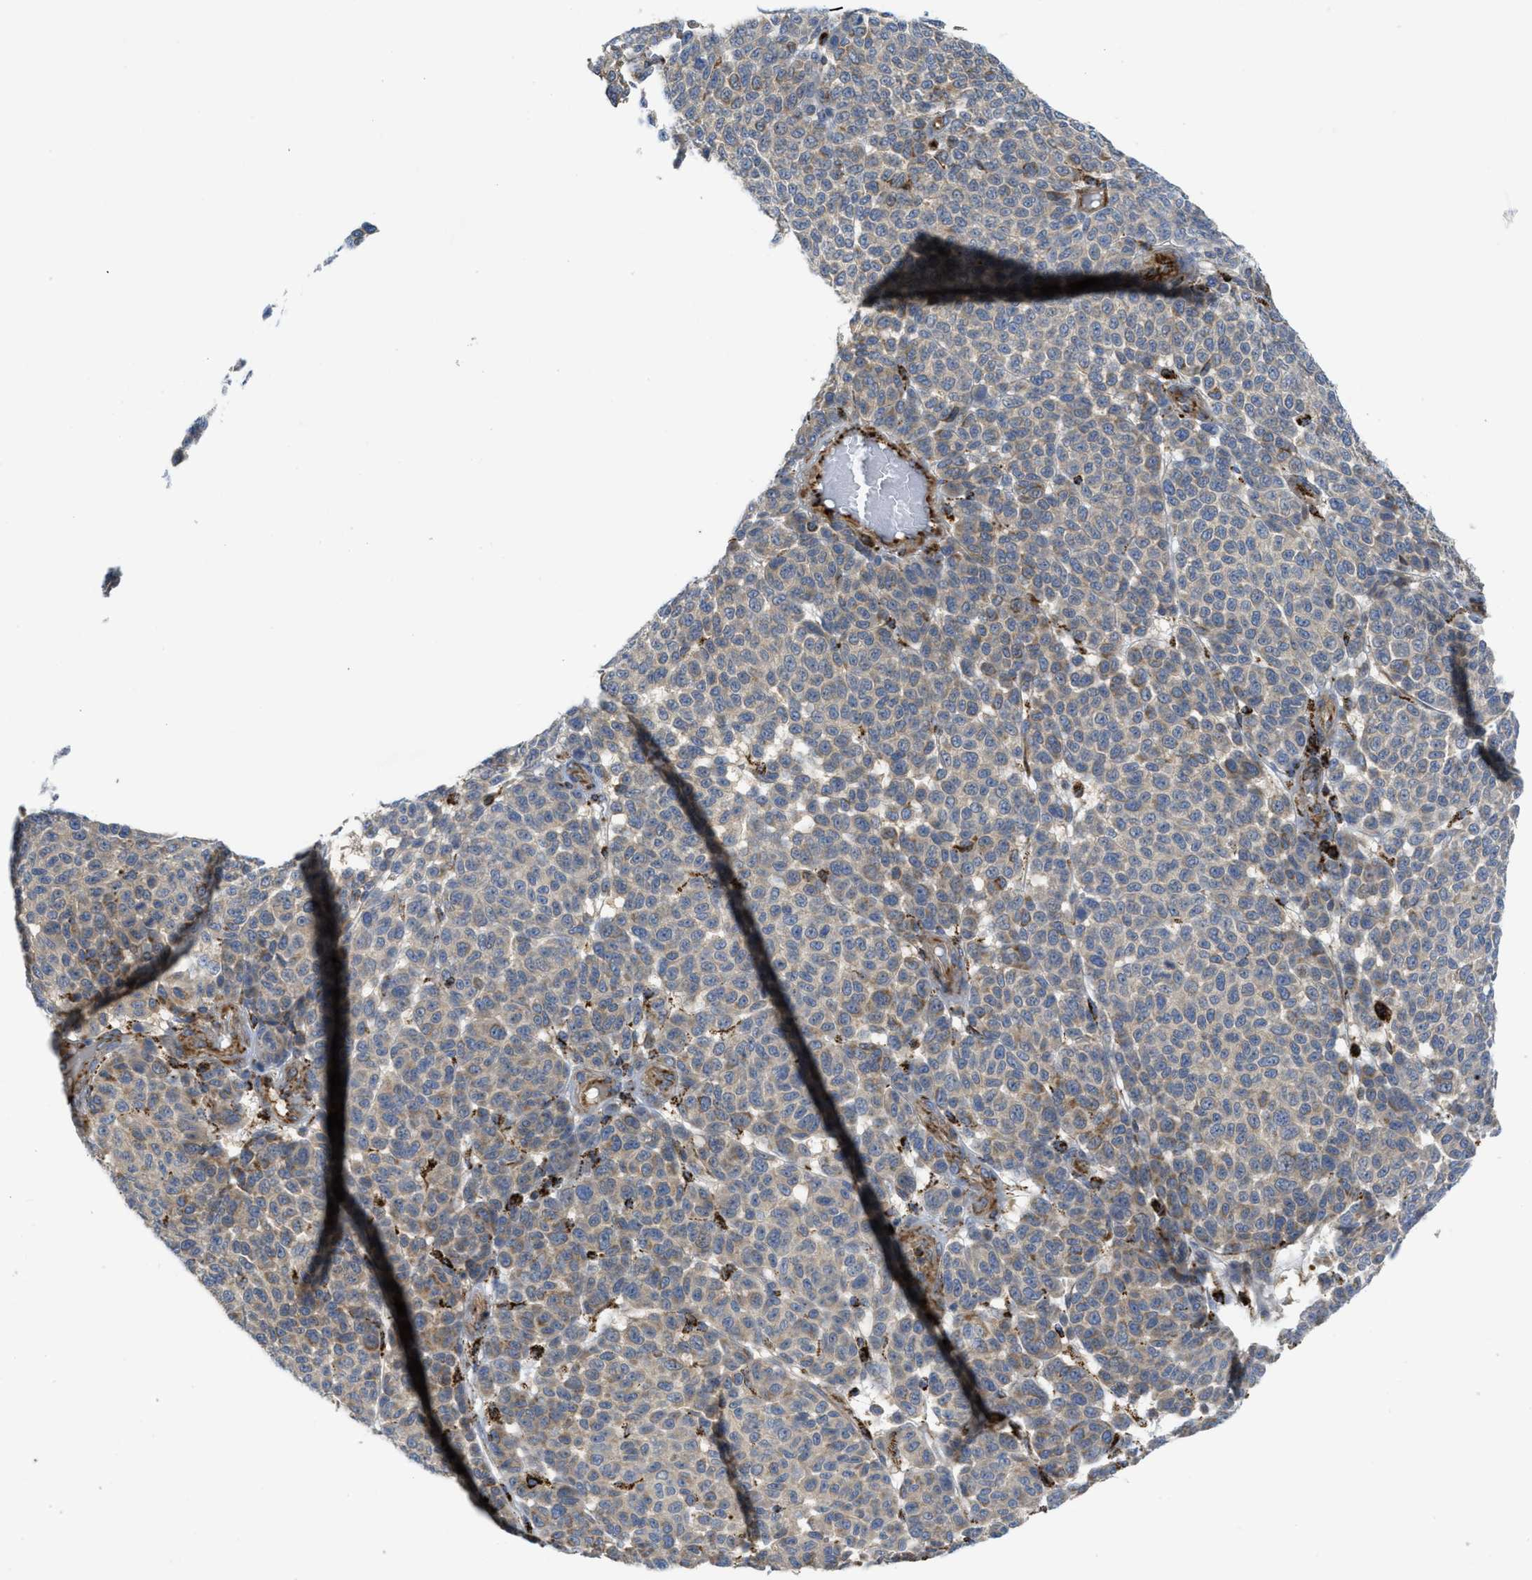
{"staining": {"intensity": "weak", "quantity": ">75%", "location": "cytoplasmic/membranous"}, "tissue": "melanoma", "cell_type": "Tumor cells", "image_type": "cancer", "snomed": [{"axis": "morphology", "description": "Malignant melanoma, NOS"}, {"axis": "topography", "description": "Skin"}], "caption": "About >75% of tumor cells in human malignant melanoma demonstrate weak cytoplasmic/membranous protein expression as visualized by brown immunohistochemical staining.", "gene": "SQOR", "patient": {"sex": "male", "age": 59}}